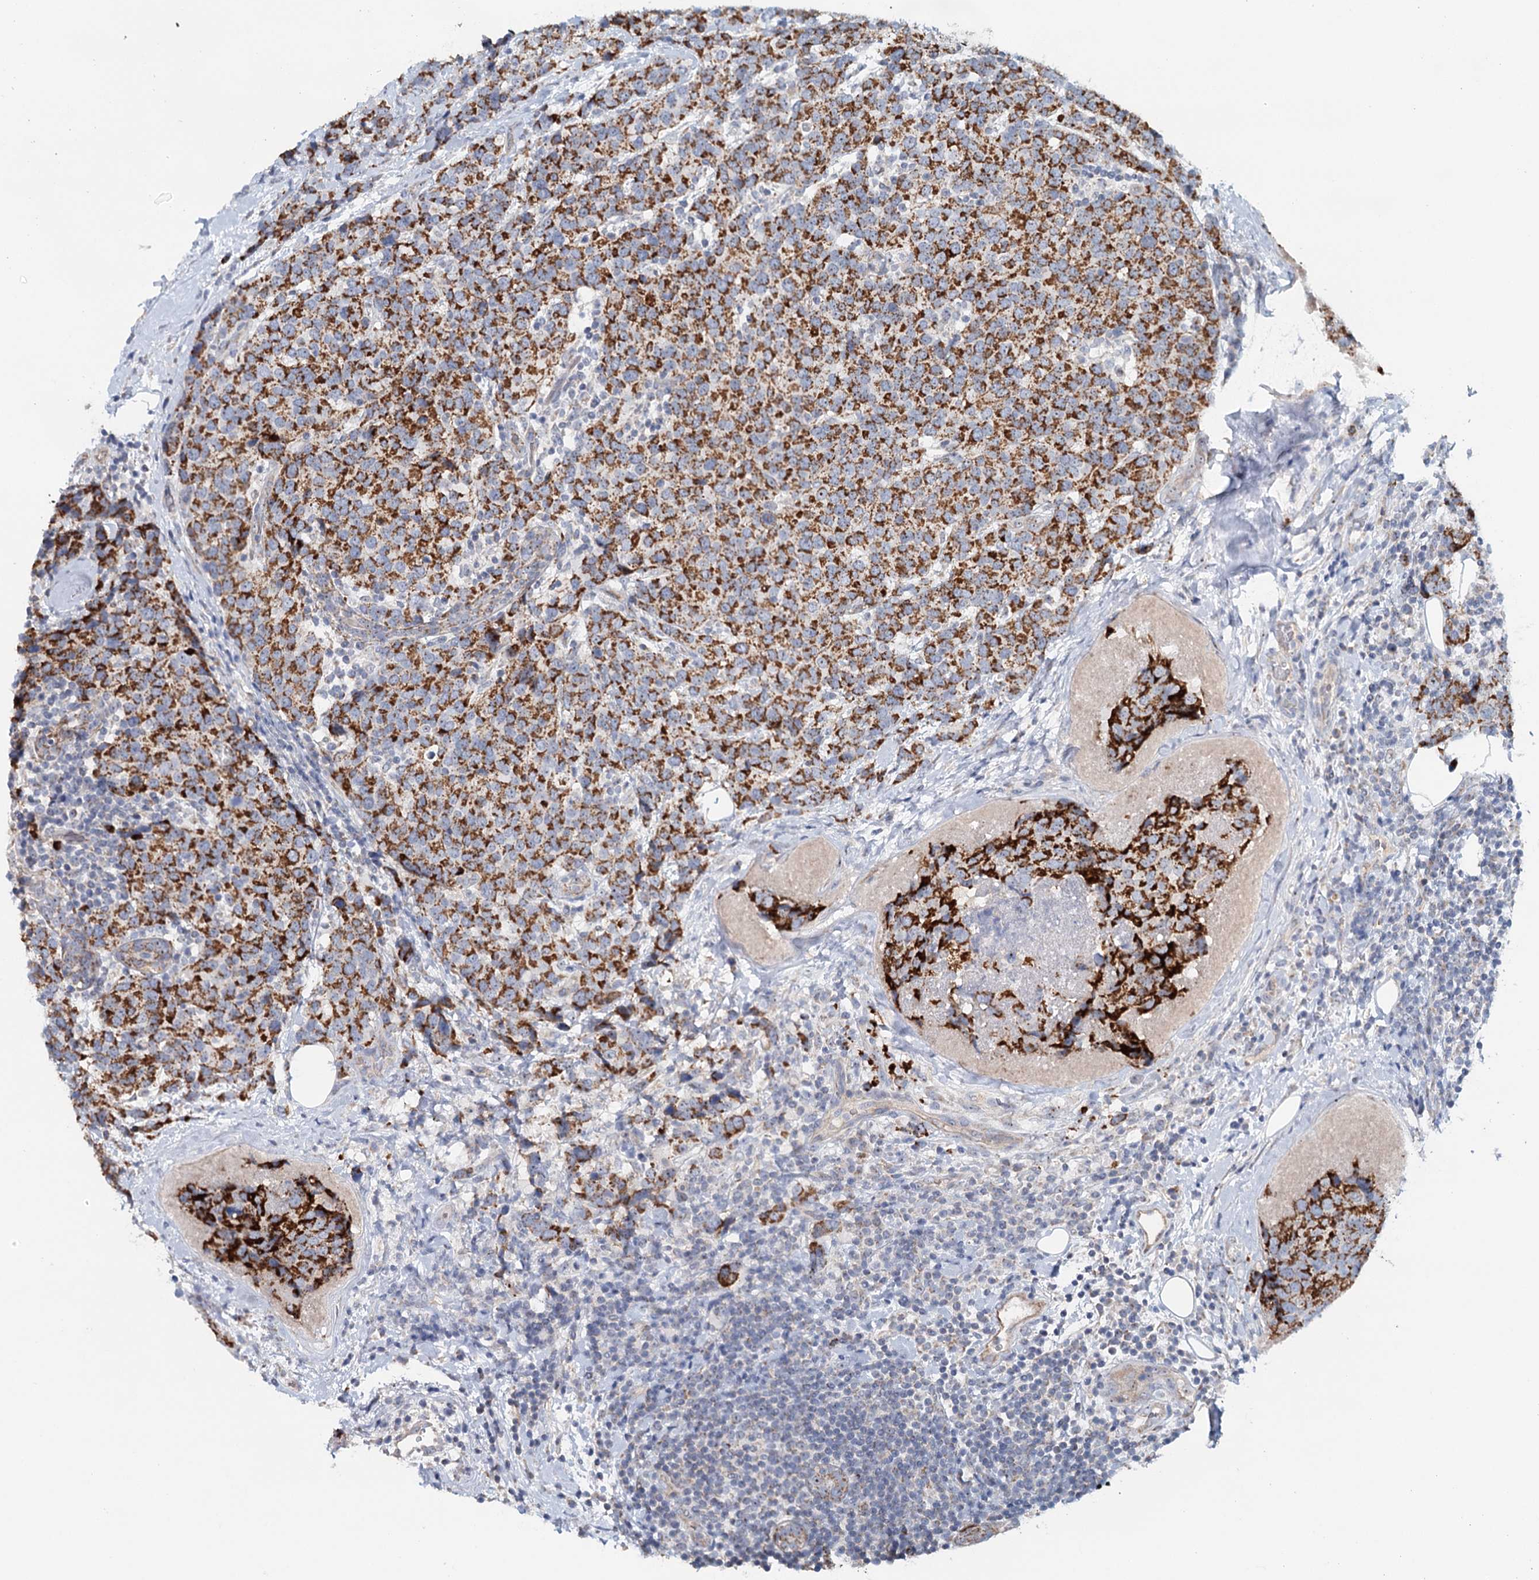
{"staining": {"intensity": "strong", "quantity": ">75%", "location": "cytoplasmic/membranous"}, "tissue": "breast cancer", "cell_type": "Tumor cells", "image_type": "cancer", "snomed": [{"axis": "morphology", "description": "Lobular carcinoma"}, {"axis": "topography", "description": "Breast"}], "caption": "Protein staining of breast cancer tissue exhibits strong cytoplasmic/membranous staining in approximately >75% of tumor cells. Using DAB (3,3'-diaminobenzidine) (brown) and hematoxylin (blue) stains, captured at high magnification using brightfield microscopy.", "gene": "RBM43", "patient": {"sex": "female", "age": 59}}